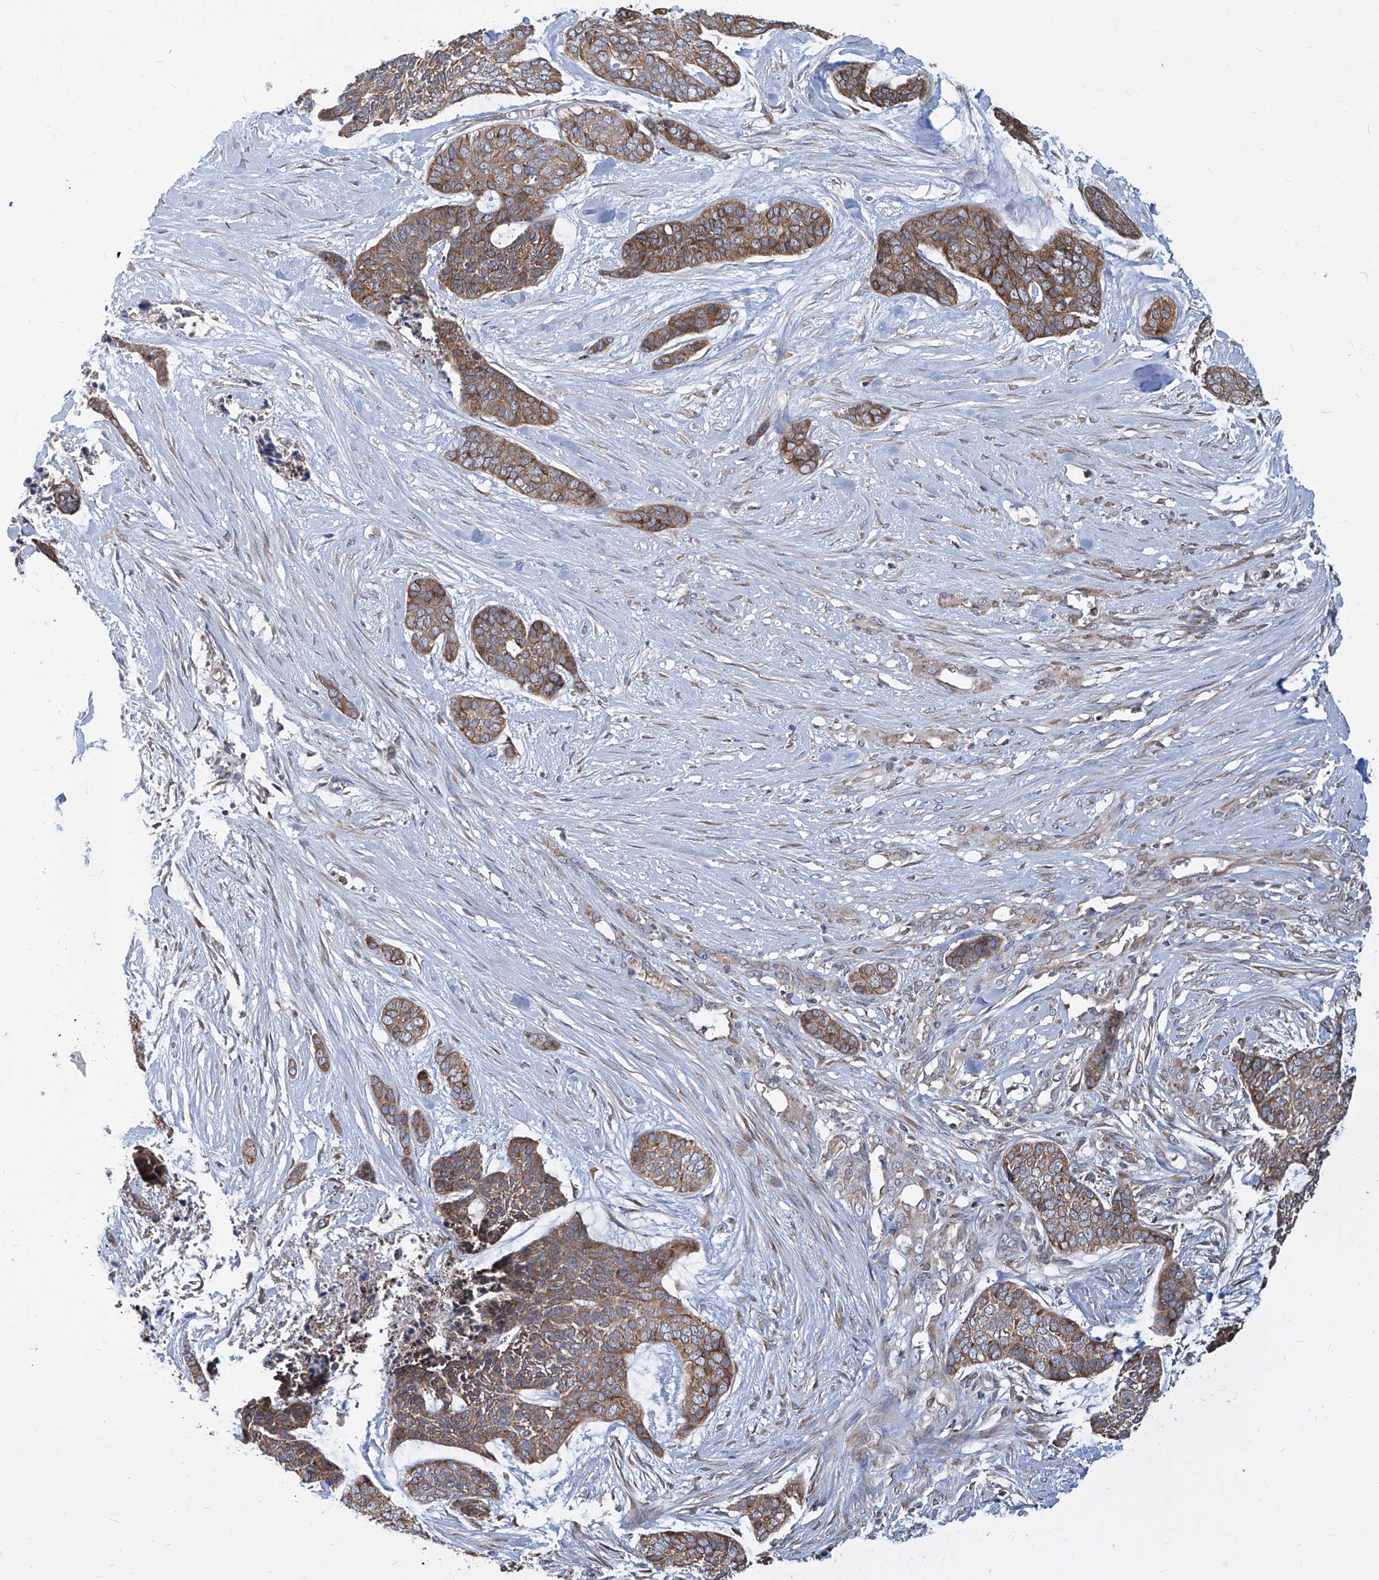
{"staining": {"intensity": "moderate", "quantity": ">75%", "location": "cytoplasmic/membranous"}, "tissue": "skin cancer", "cell_type": "Tumor cells", "image_type": "cancer", "snomed": [{"axis": "morphology", "description": "Basal cell carcinoma"}, {"axis": "topography", "description": "Skin"}], "caption": "DAB (3,3'-diaminobenzidine) immunohistochemical staining of human basal cell carcinoma (skin) reveals moderate cytoplasmic/membranous protein expression in approximately >75% of tumor cells.", "gene": "FAM83B", "patient": {"sex": "female", "age": 64}}